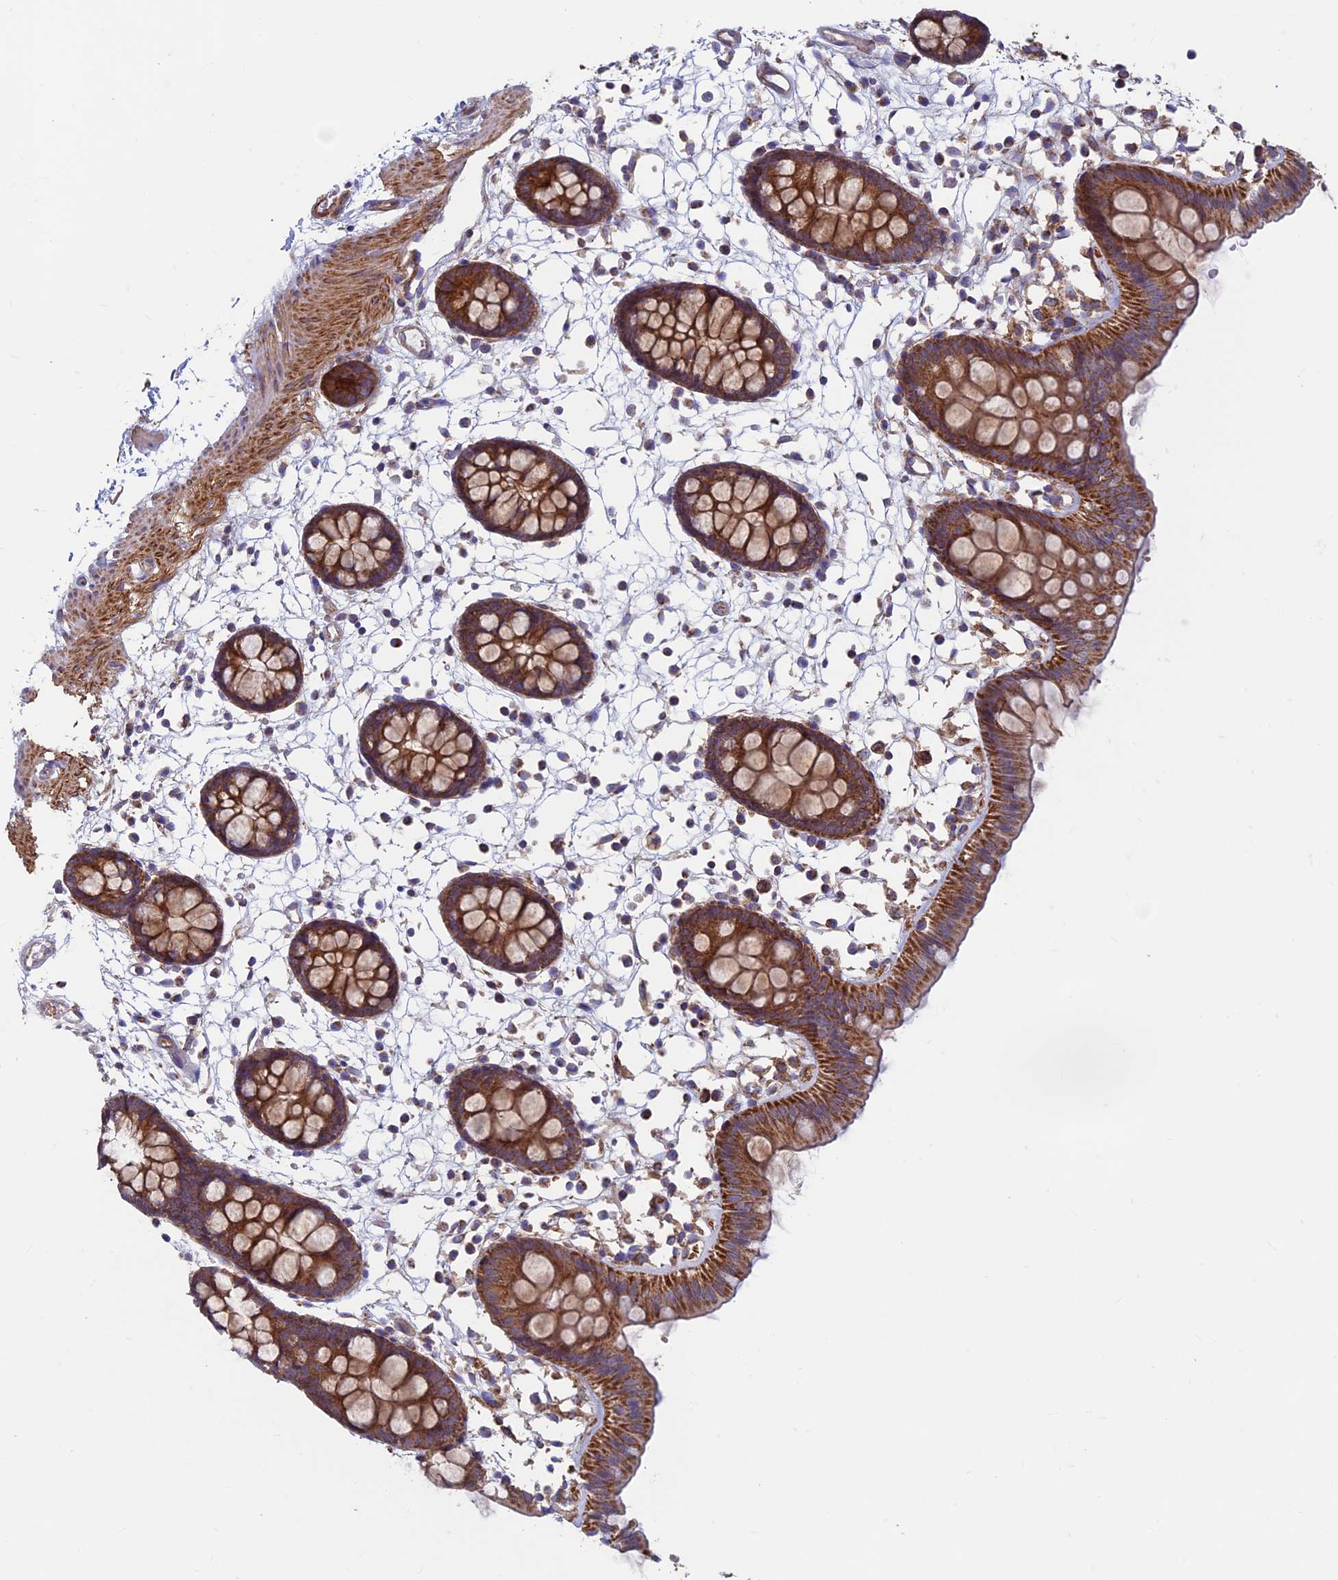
{"staining": {"intensity": "moderate", "quantity": ">75%", "location": "cytoplasmic/membranous"}, "tissue": "colon", "cell_type": "Endothelial cells", "image_type": "normal", "snomed": [{"axis": "morphology", "description": "Normal tissue, NOS"}, {"axis": "topography", "description": "Colon"}], "caption": "Immunohistochemical staining of normal human colon shows moderate cytoplasmic/membranous protein expression in about >75% of endothelial cells.", "gene": "DNM1L", "patient": {"sex": "male", "age": 56}}